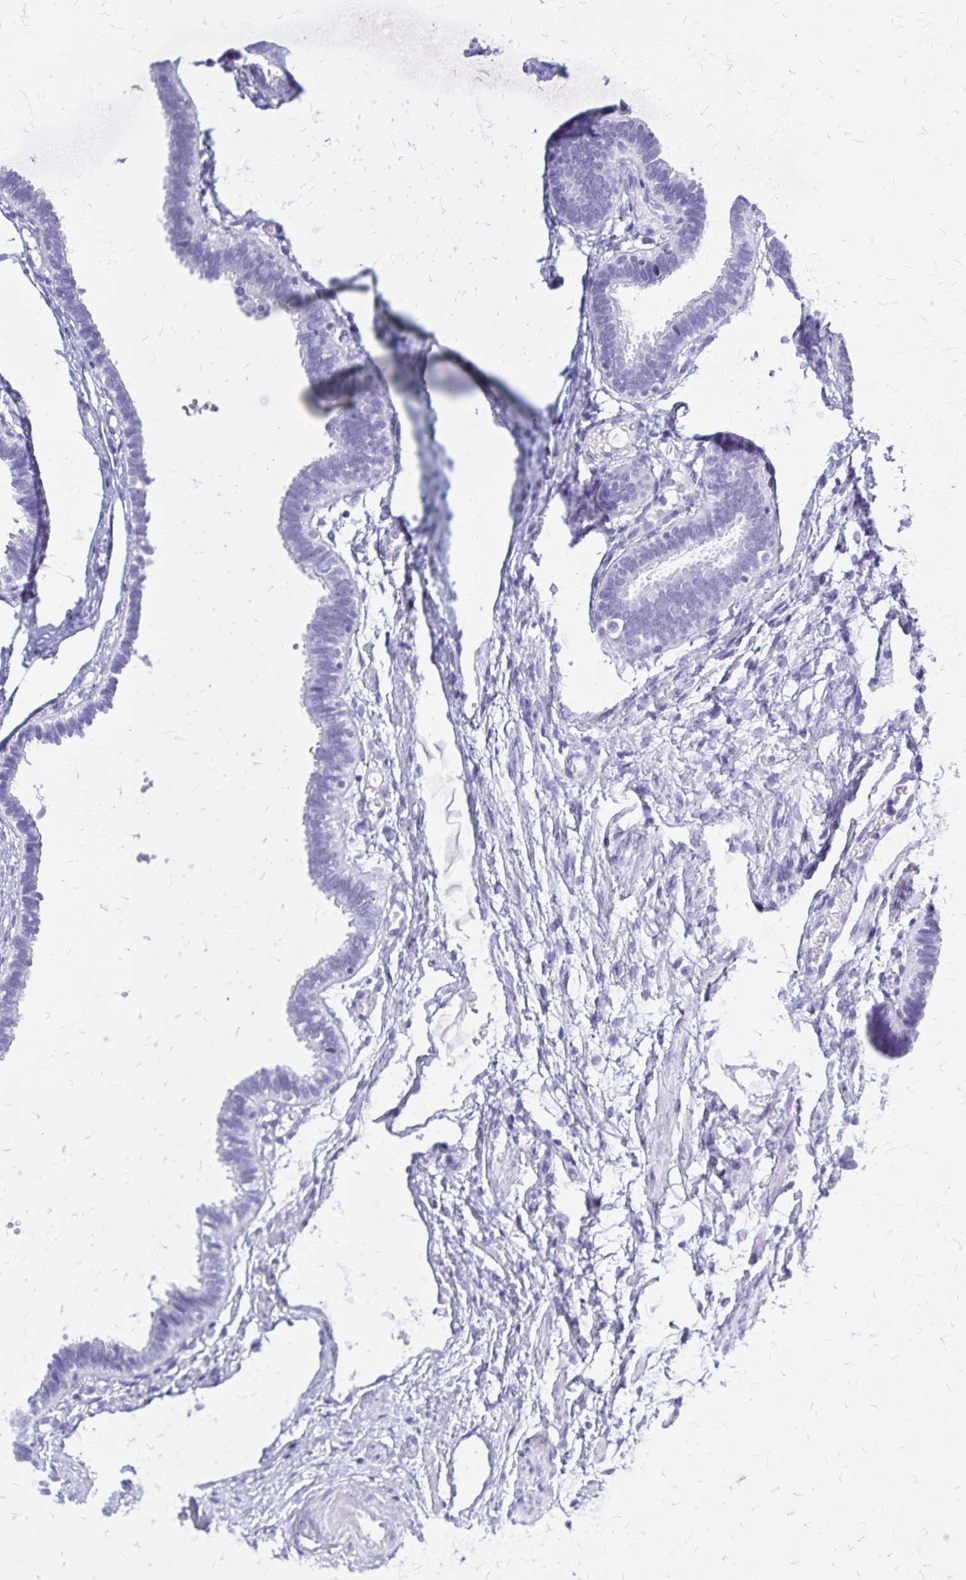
{"staining": {"intensity": "negative", "quantity": "none", "location": "none"}, "tissue": "fallopian tube", "cell_type": "Glandular cells", "image_type": "normal", "snomed": [{"axis": "morphology", "description": "Normal tissue, NOS"}, {"axis": "topography", "description": "Fallopian tube"}], "caption": "Immunohistochemistry (IHC) of normal human fallopian tube reveals no staining in glandular cells.", "gene": "KLHDC7A", "patient": {"sex": "female", "age": 37}}